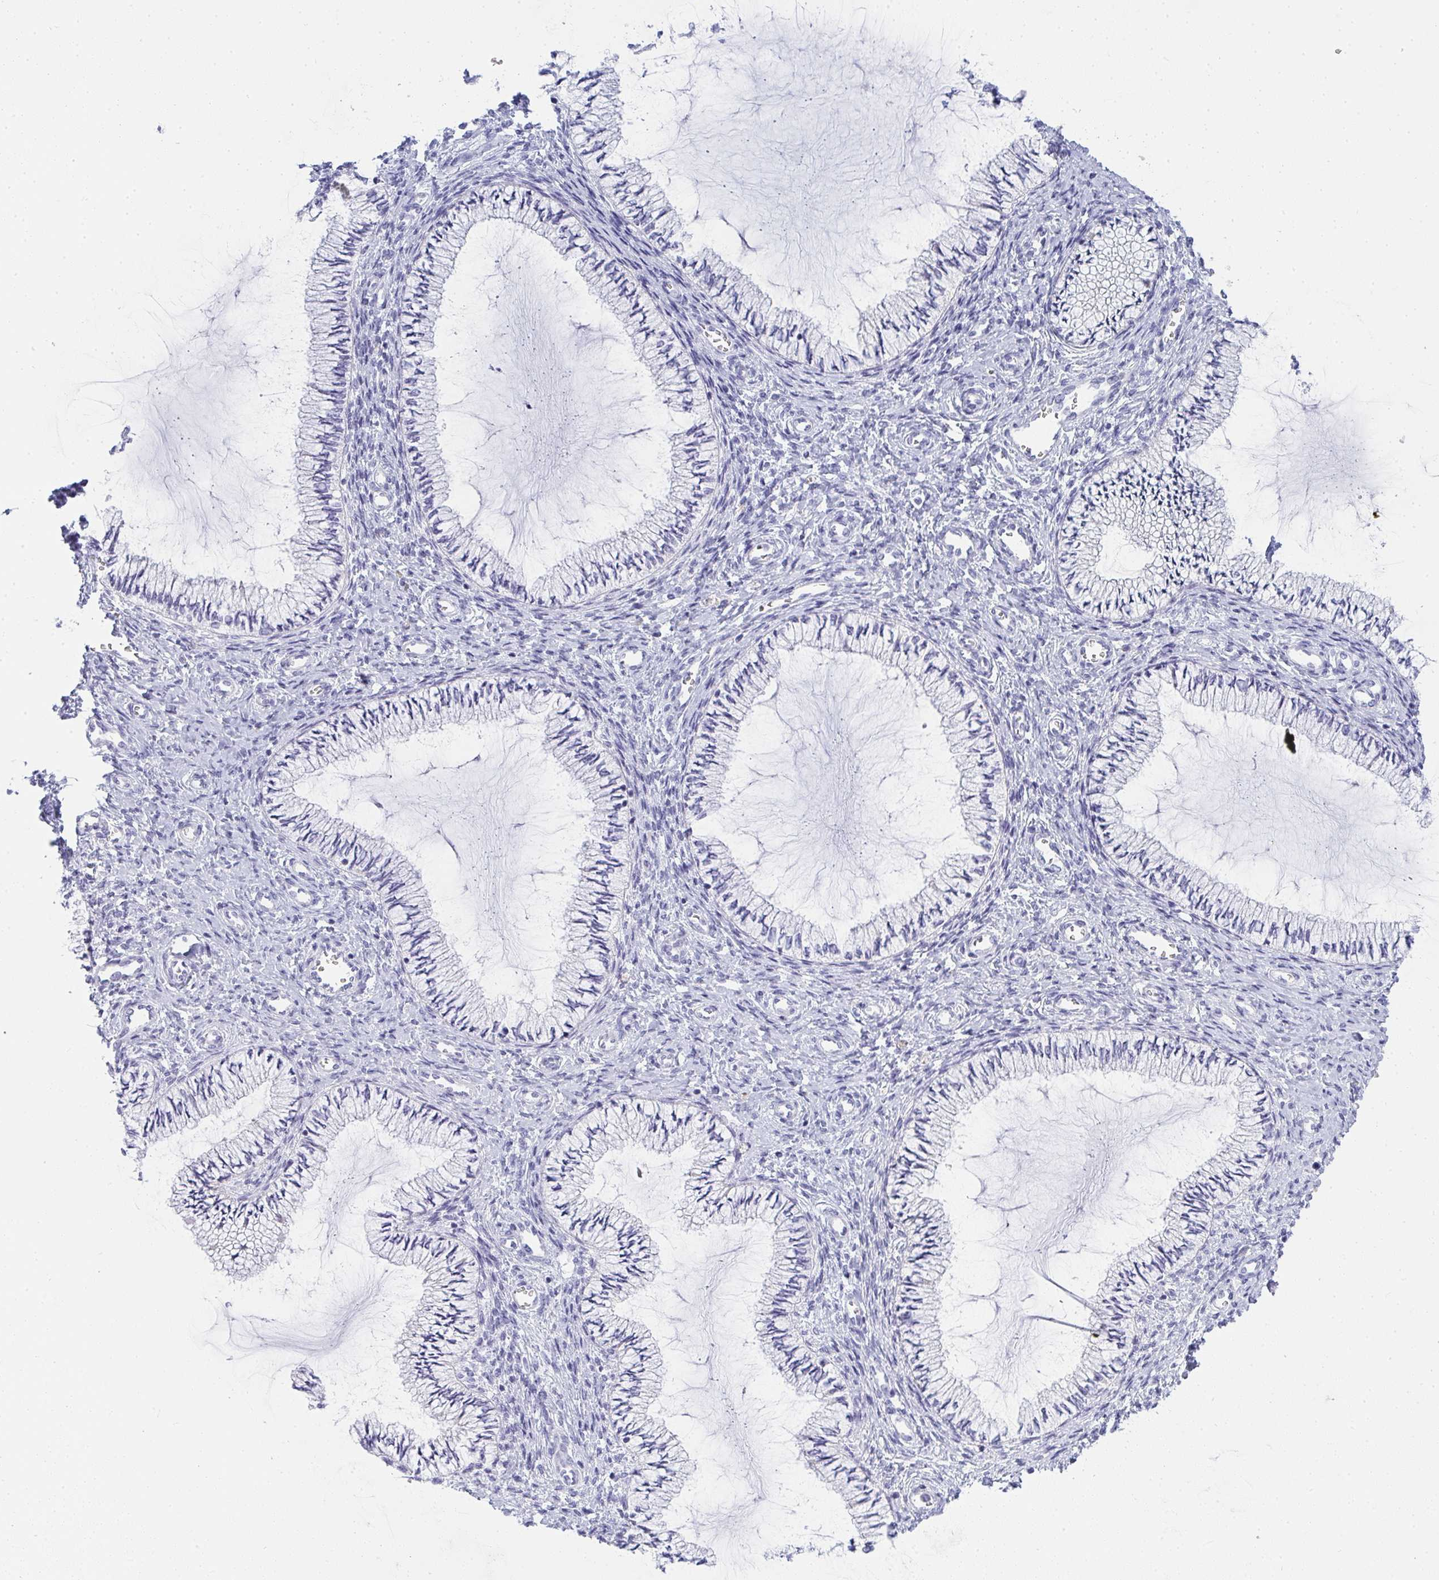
{"staining": {"intensity": "negative", "quantity": "none", "location": "none"}, "tissue": "cervix", "cell_type": "Glandular cells", "image_type": "normal", "snomed": [{"axis": "morphology", "description": "Normal tissue, NOS"}, {"axis": "topography", "description": "Cervix"}], "caption": "A micrograph of human cervix is negative for staining in glandular cells. Brightfield microscopy of IHC stained with DAB (3,3'-diaminobenzidine) (brown) and hematoxylin (blue), captured at high magnification.", "gene": "GSDMB", "patient": {"sex": "female", "age": 24}}